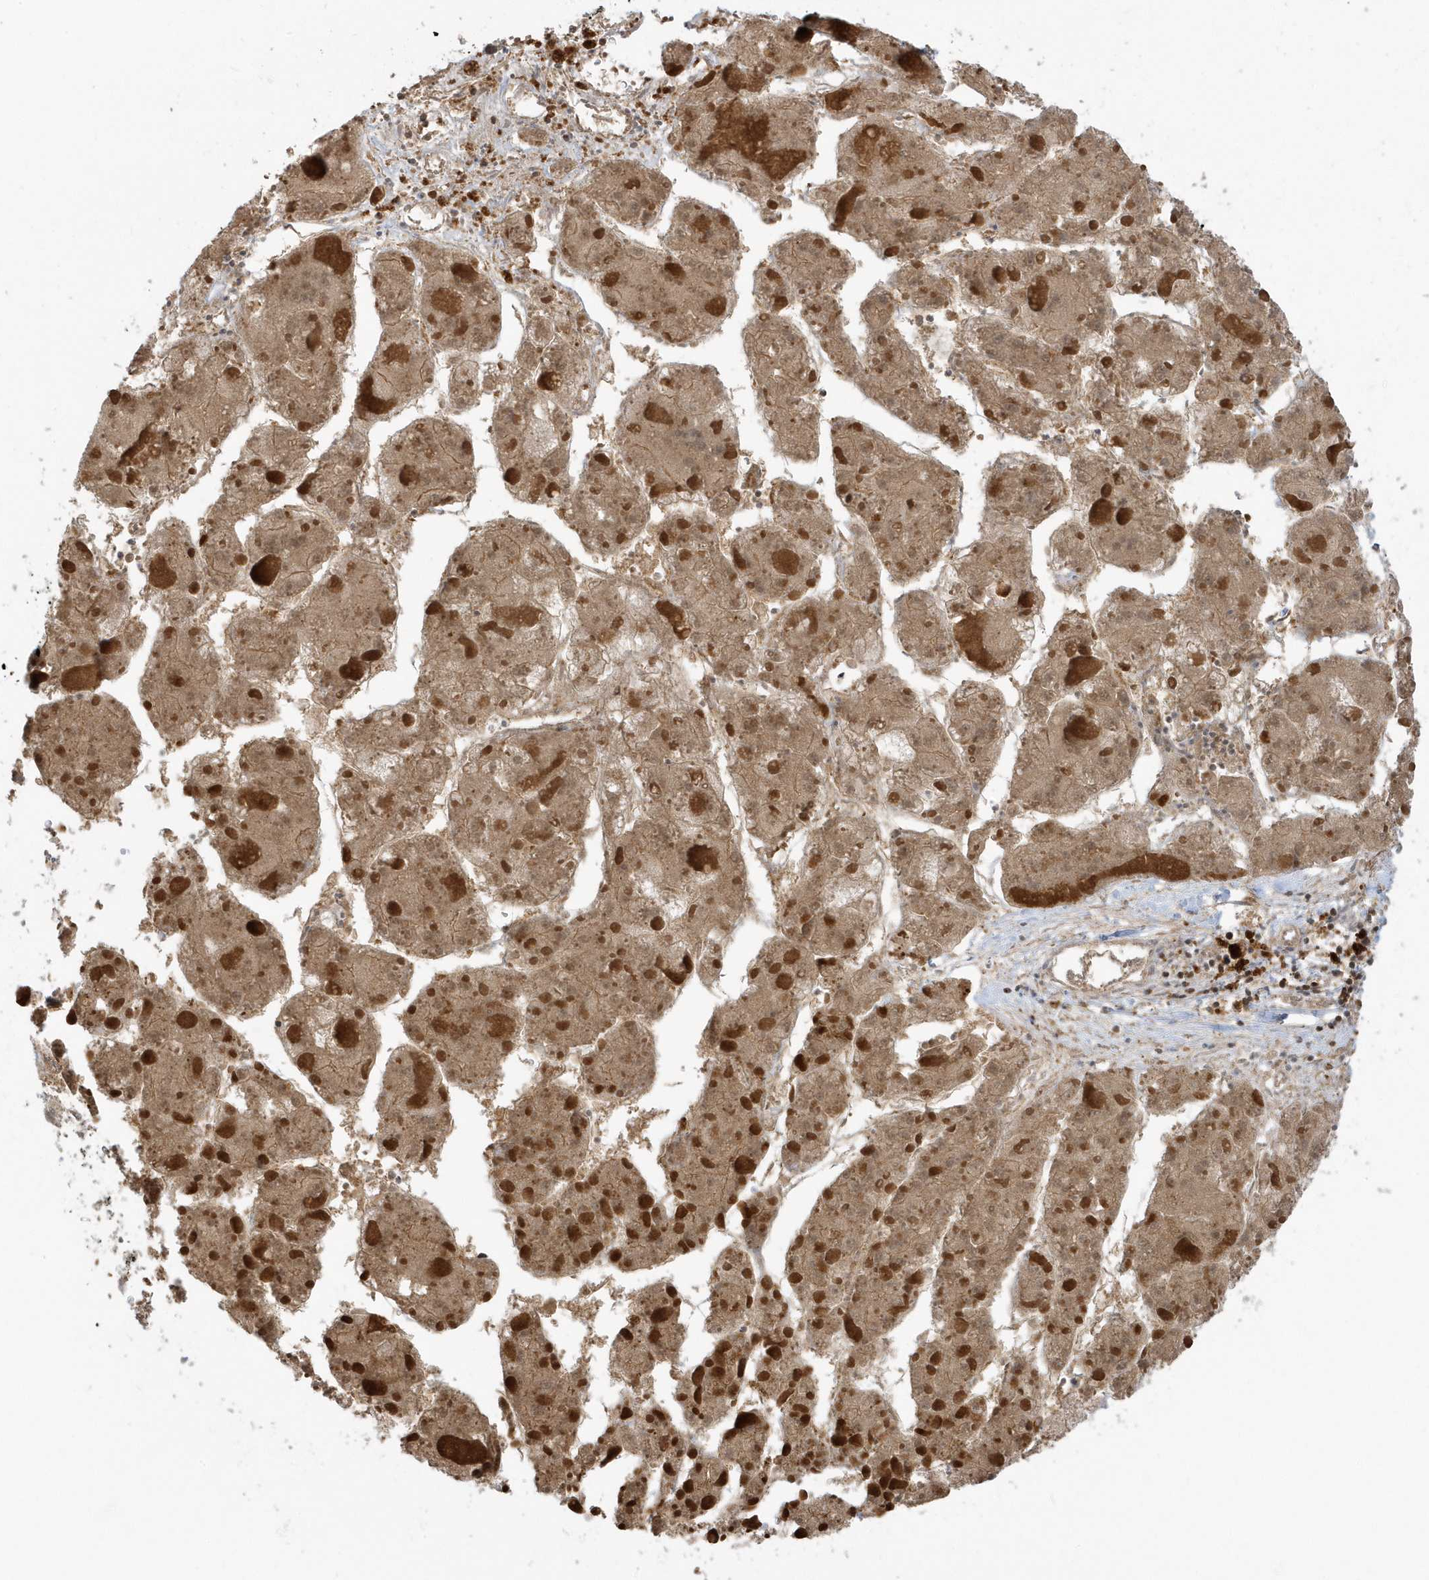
{"staining": {"intensity": "moderate", "quantity": ">75%", "location": "cytoplasmic/membranous,nuclear"}, "tissue": "liver cancer", "cell_type": "Tumor cells", "image_type": "cancer", "snomed": [{"axis": "morphology", "description": "Carcinoma, Hepatocellular, NOS"}, {"axis": "topography", "description": "Liver"}], "caption": "An image of hepatocellular carcinoma (liver) stained for a protein shows moderate cytoplasmic/membranous and nuclear brown staining in tumor cells.", "gene": "PPP1R7", "patient": {"sex": "female", "age": 73}}